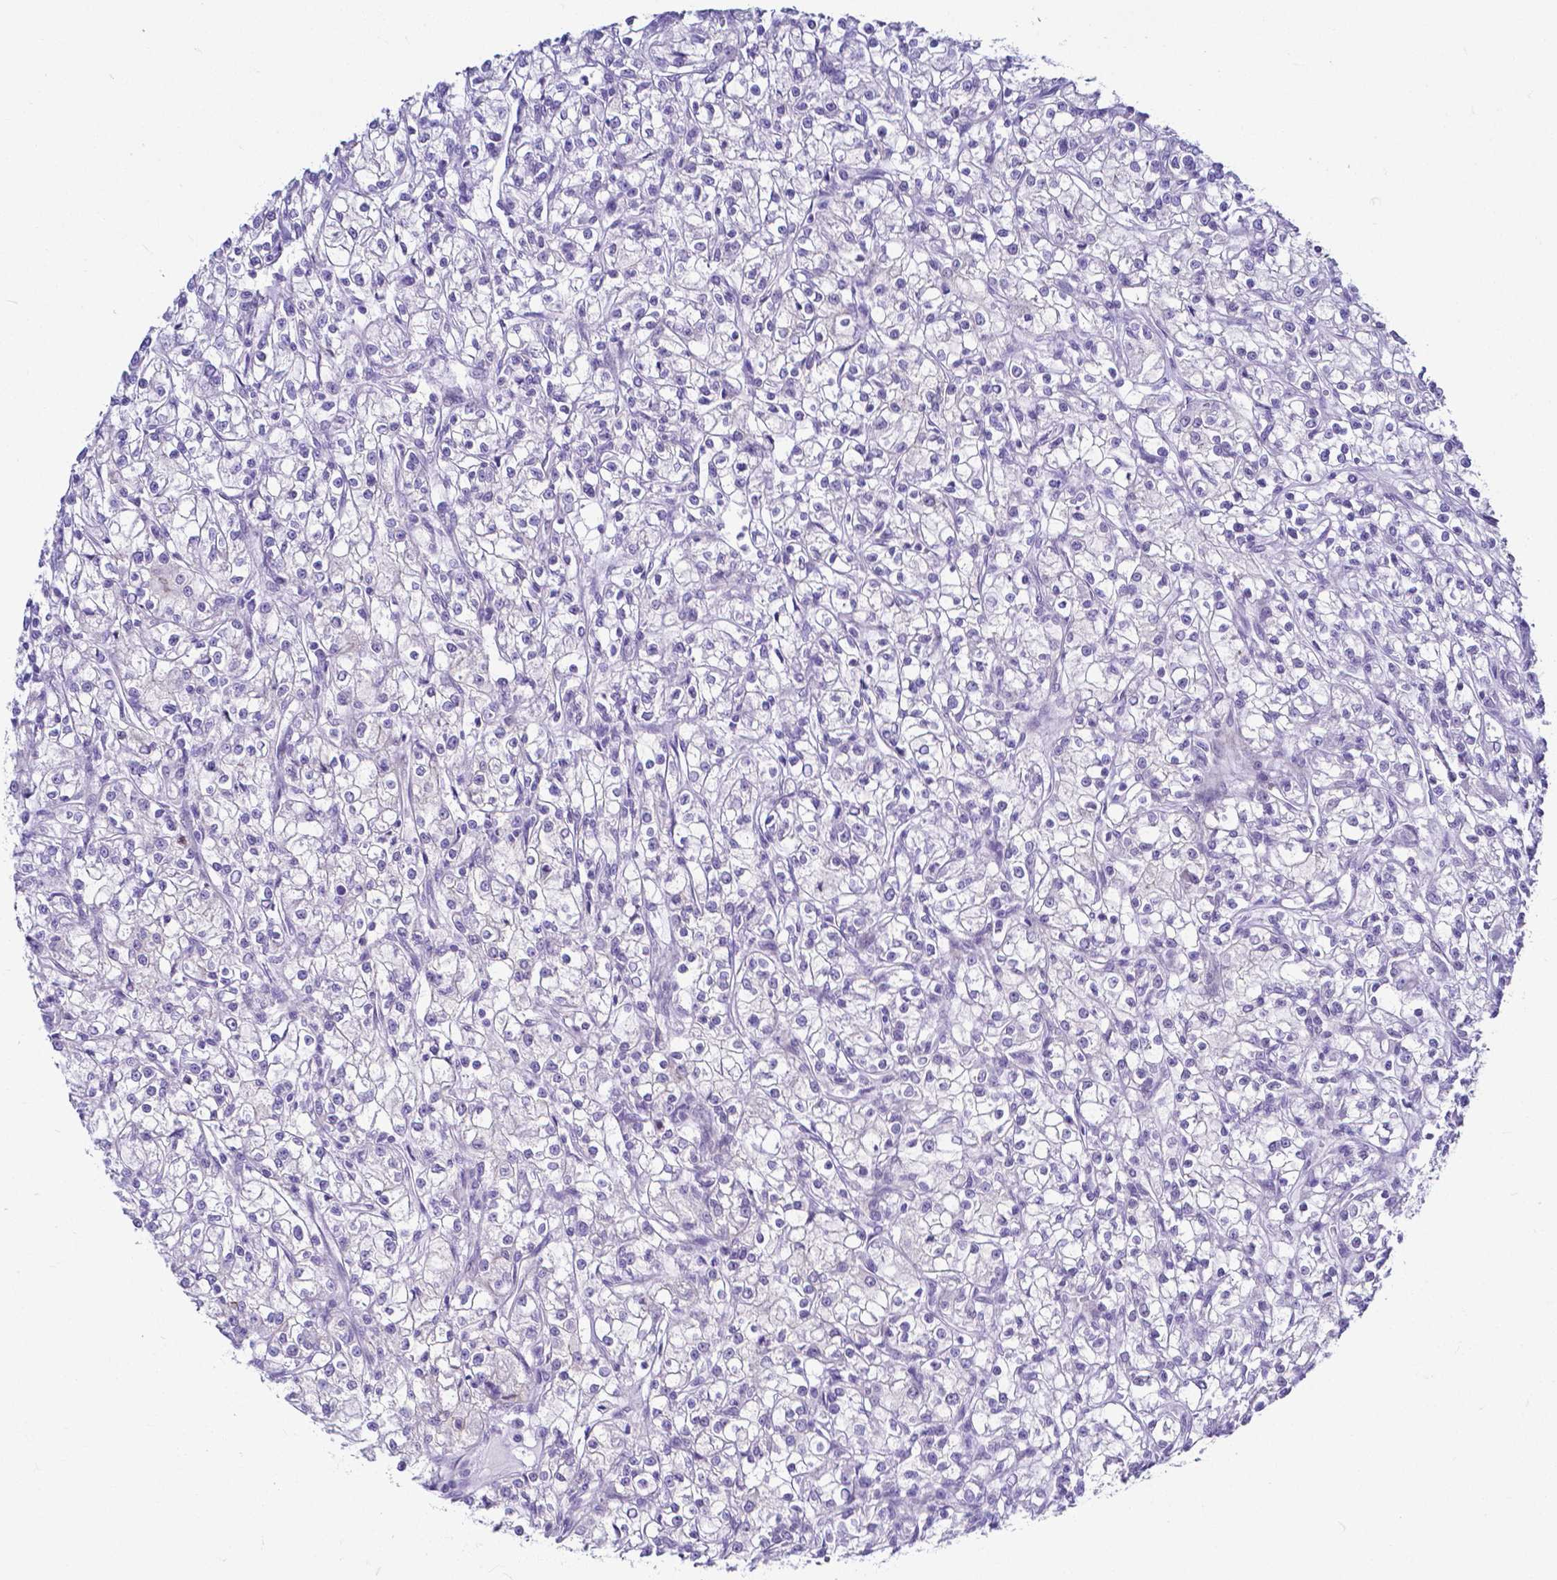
{"staining": {"intensity": "negative", "quantity": "none", "location": "none"}, "tissue": "renal cancer", "cell_type": "Tumor cells", "image_type": "cancer", "snomed": [{"axis": "morphology", "description": "Adenocarcinoma, NOS"}, {"axis": "topography", "description": "Kidney"}], "caption": "Immunohistochemical staining of adenocarcinoma (renal) displays no significant positivity in tumor cells.", "gene": "FAM83G", "patient": {"sex": "female", "age": 59}}